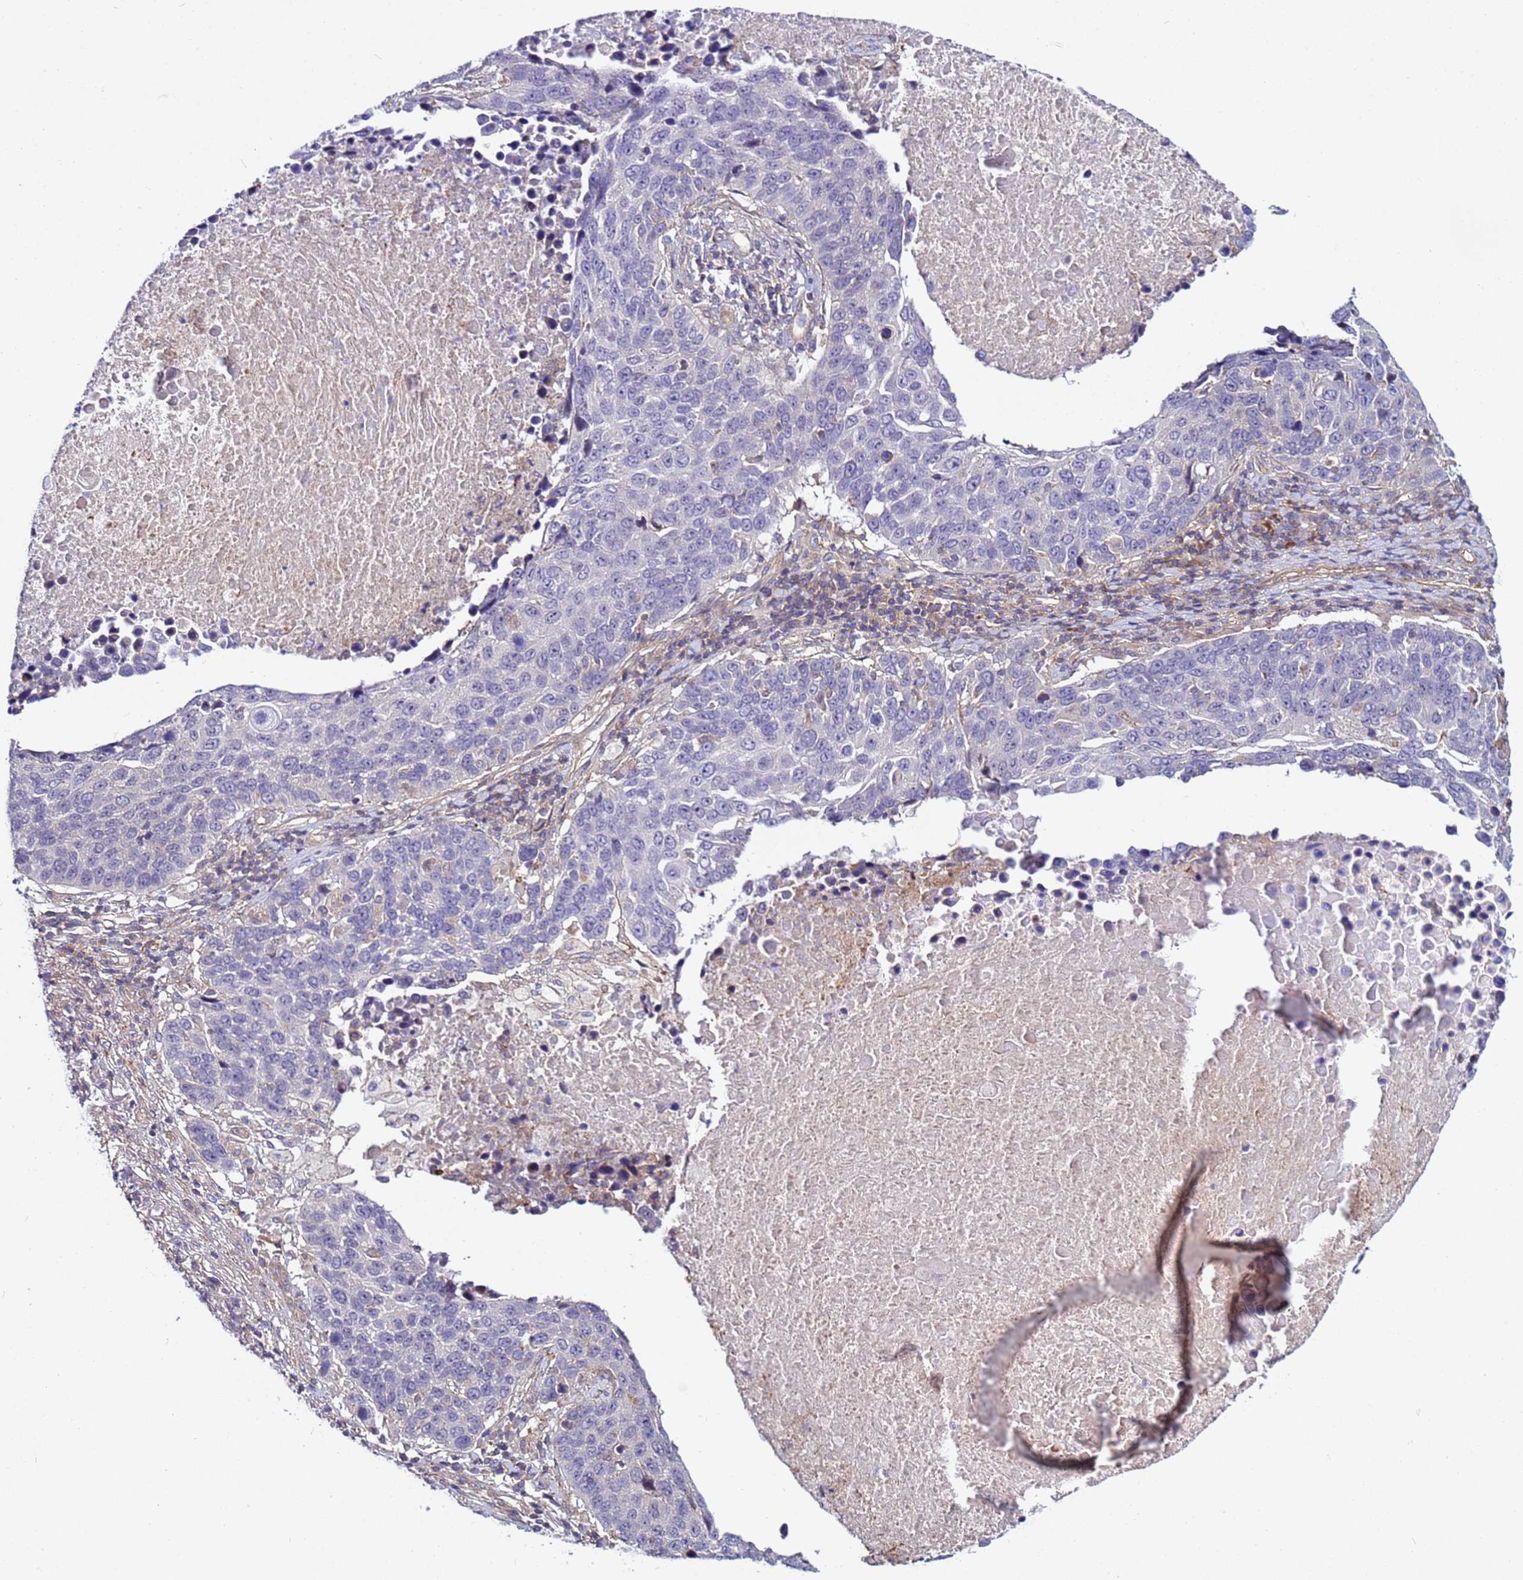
{"staining": {"intensity": "negative", "quantity": "none", "location": "none"}, "tissue": "lung cancer", "cell_type": "Tumor cells", "image_type": "cancer", "snomed": [{"axis": "morphology", "description": "Normal tissue, NOS"}, {"axis": "morphology", "description": "Squamous cell carcinoma, NOS"}, {"axis": "topography", "description": "Lymph node"}, {"axis": "topography", "description": "Lung"}], "caption": "High power microscopy micrograph of an immunohistochemistry micrograph of squamous cell carcinoma (lung), revealing no significant positivity in tumor cells.", "gene": "STK38", "patient": {"sex": "male", "age": 66}}